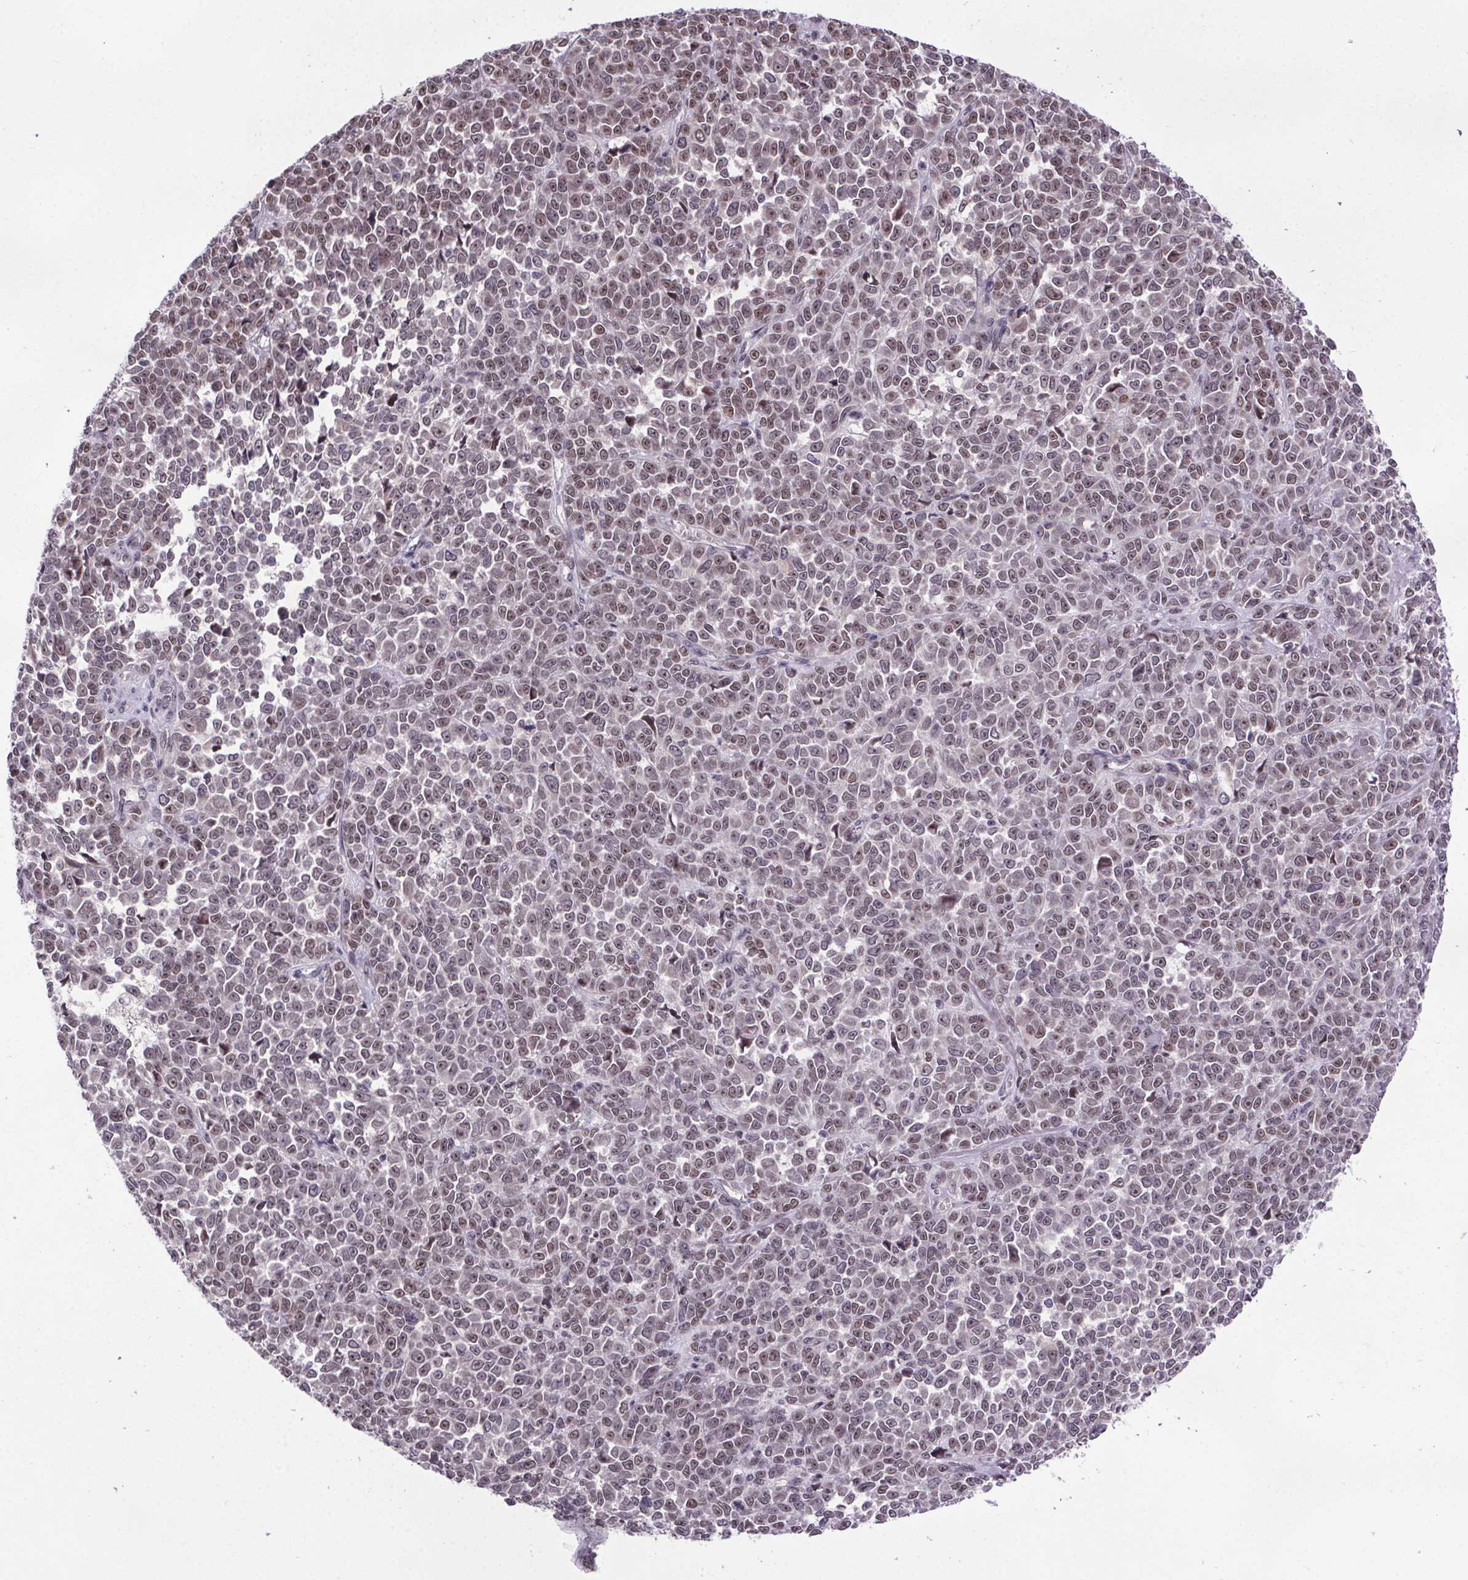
{"staining": {"intensity": "weak", "quantity": ">75%", "location": "nuclear"}, "tissue": "melanoma", "cell_type": "Tumor cells", "image_type": "cancer", "snomed": [{"axis": "morphology", "description": "Malignant melanoma, NOS"}, {"axis": "topography", "description": "Skin"}], "caption": "Melanoma stained with DAB (3,3'-diaminobenzidine) immunohistochemistry (IHC) shows low levels of weak nuclear positivity in approximately >75% of tumor cells.", "gene": "ATMIN", "patient": {"sex": "female", "age": 95}}